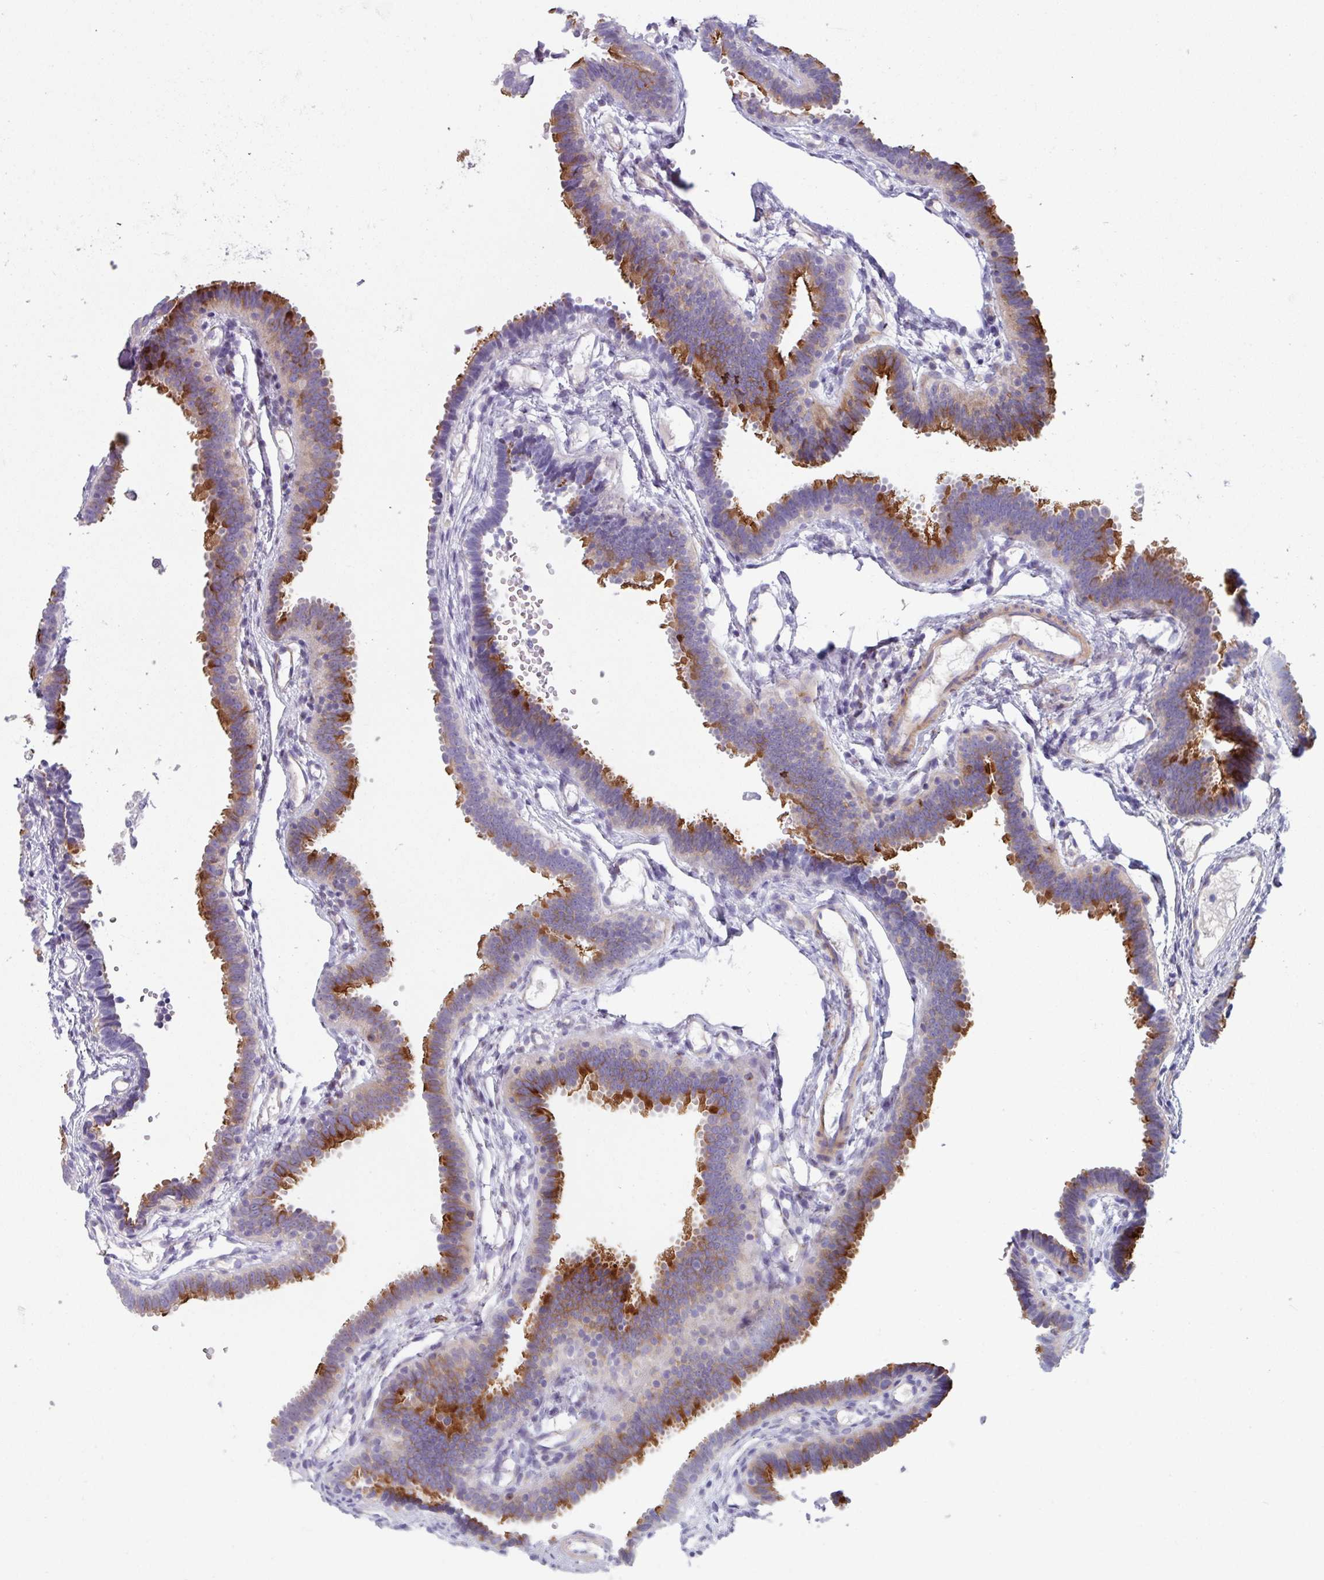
{"staining": {"intensity": "moderate", "quantity": "25%-75%", "location": "cytoplasmic/membranous"}, "tissue": "fallopian tube", "cell_type": "Glandular cells", "image_type": "normal", "snomed": [{"axis": "morphology", "description": "Normal tissue, NOS"}, {"axis": "topography", "description": "Fallopian tube"}], "caption": "There is medium levels of moderate cytoplasmic/membranous staining in glandular cells of unremarkable fallopian tube, as demonstrated by immunohistochemical staining (brown color).", "gene": "ADGRE1", "patient": {"sex": "female", "age": 37}}